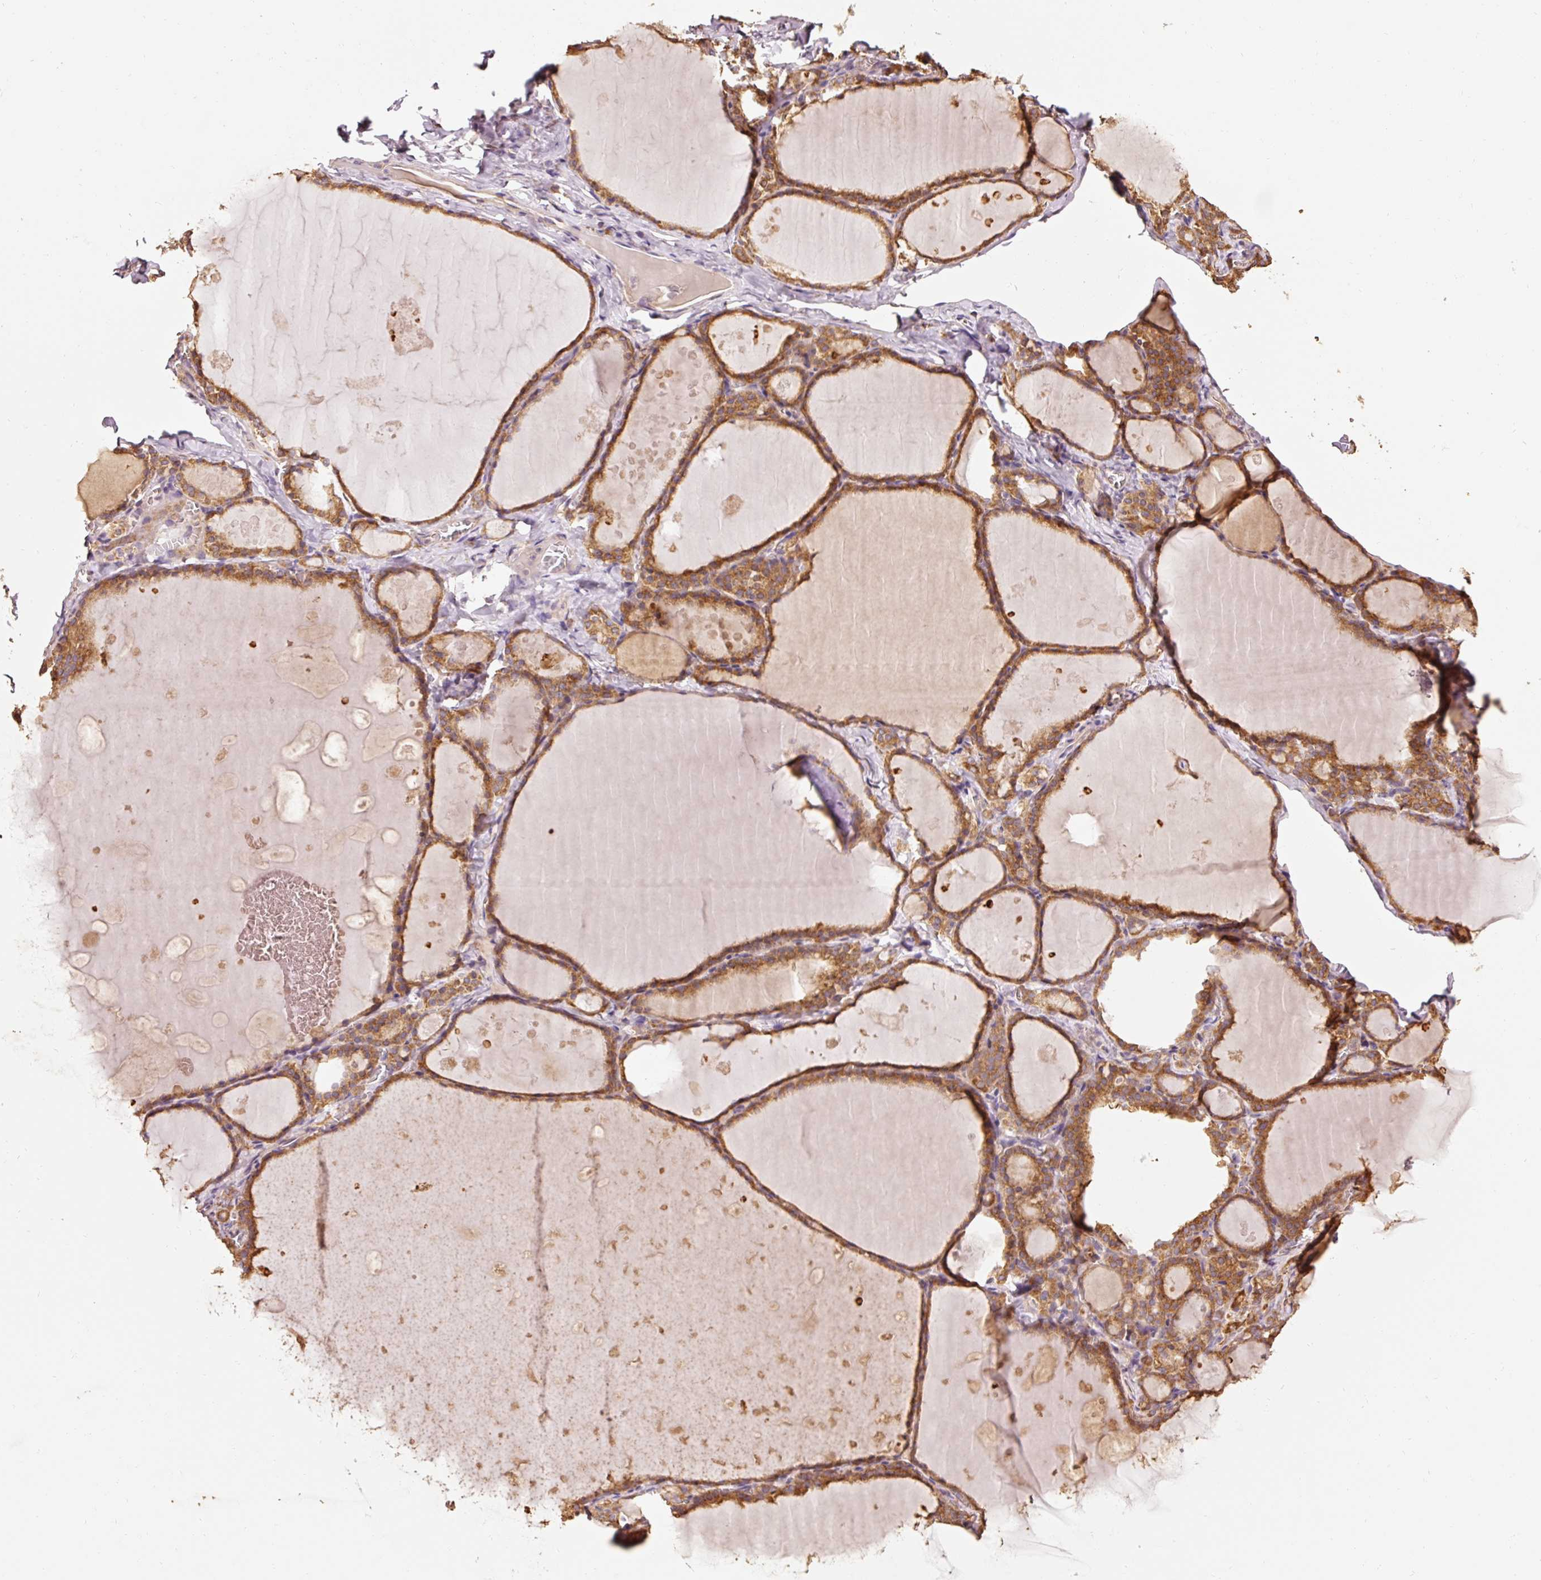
{"staining": {"intensity": "moderate", "quantity": ">75%", "location": "cytoplasmic/membranous"}, "tissue": "thyroid gland", "cell_type": "Glandular cells", "image_type": "normal", "snomed": [{"axis": "morphology", "description": "Normal tissue, NOS"}, {"axis": "topography", "description": "Thyroid gland"}], "caption": "Moderate cytoplasmic/membranous protein positivity is present in about >75% of glandular cells in thyroid gland.", "gene": "EFHC1", "patient": {"sex": "male", "age": 56}}